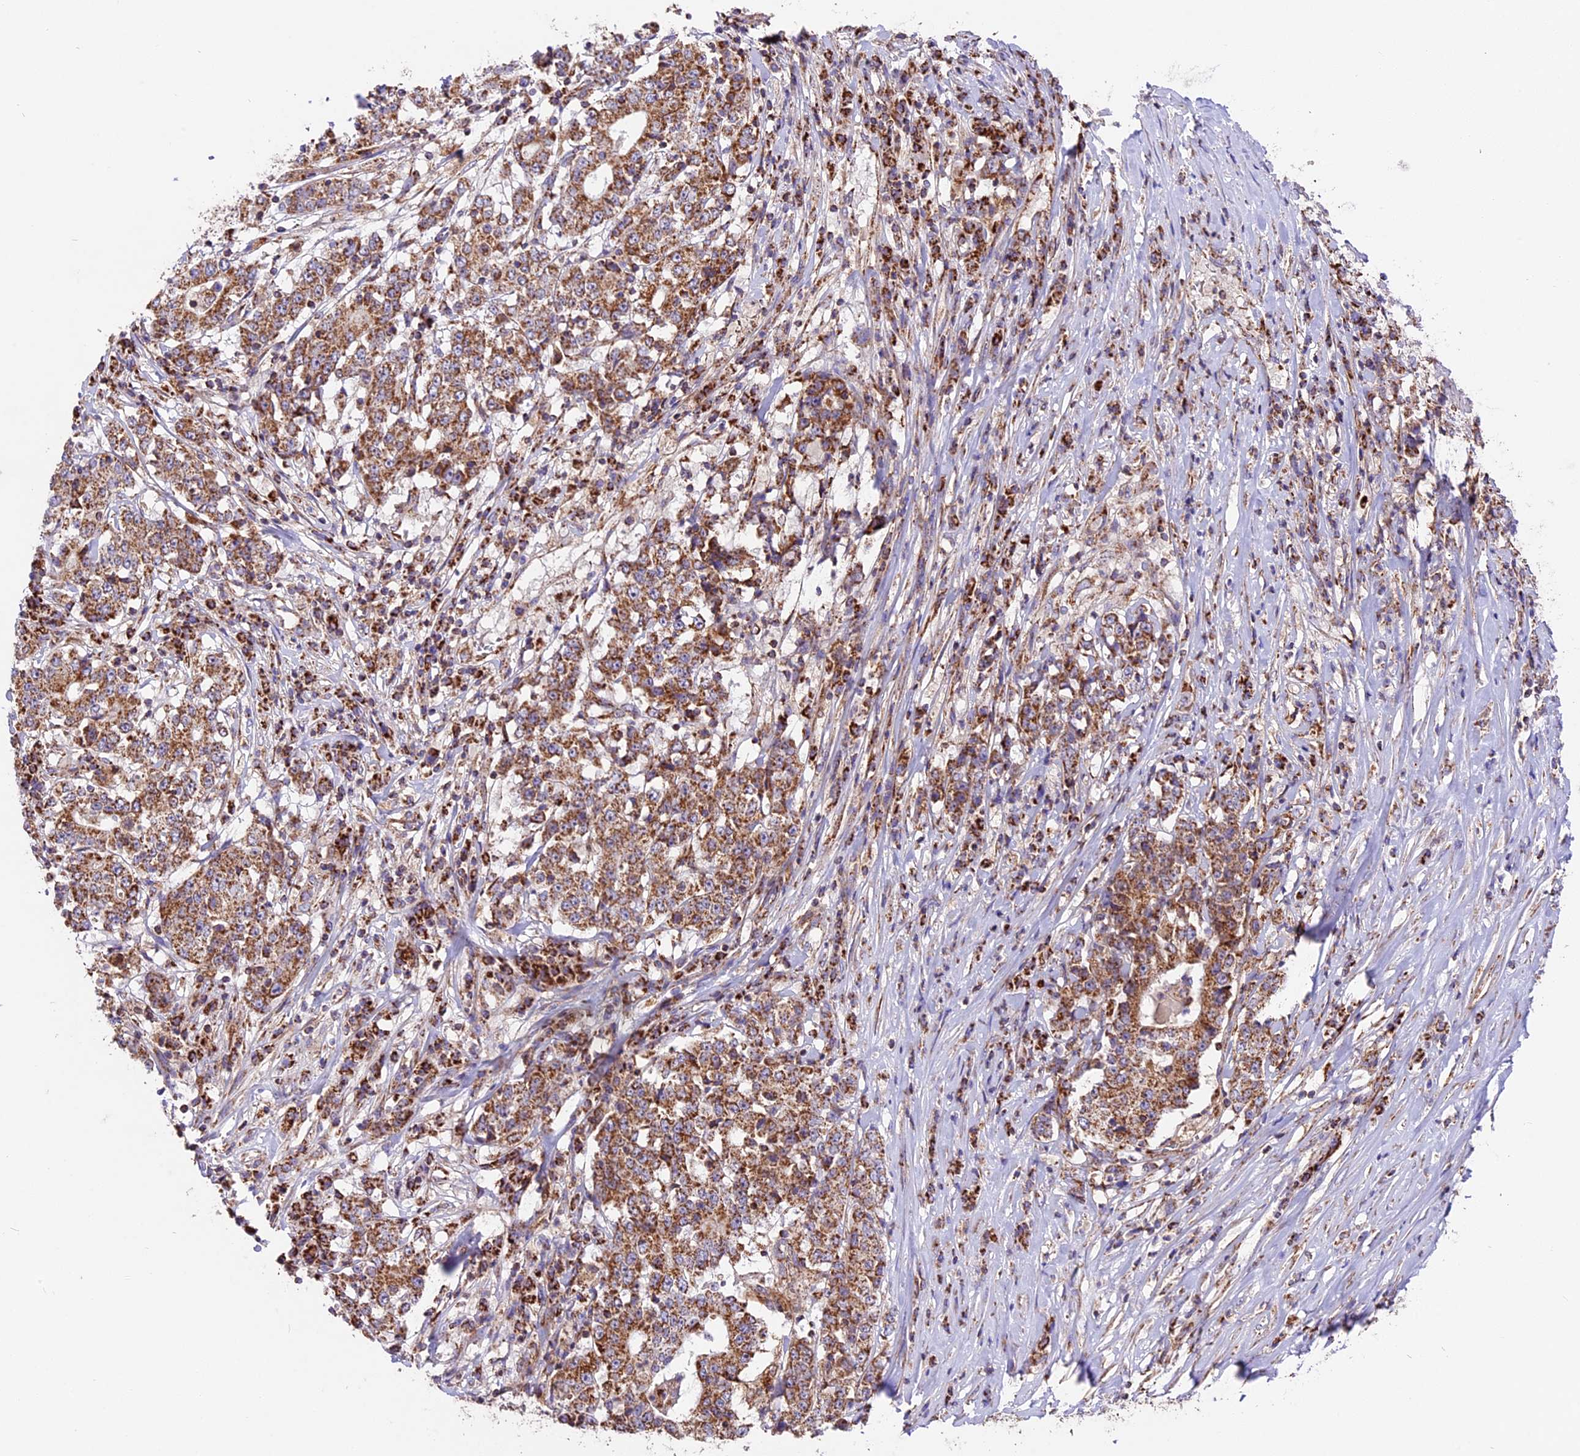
{"staining": {"intensity": "strong", "quantity": ">75%", "location": "cytoplasmic/membranous"}, "tissue": "stomach cancer", "cell_type": "Tumor cells", "image_type": "cancer", "snomed": [{"axis": "morphology", "description": "Adenocarcinoma, NOS"}, {"axis": "topography", "description": "Stomach"}], "caption": "A brown stain labels strong cytoplasmic/membranous staining of a protein in adenocarcinoma (stomach) tumor cells.", "gene": "NDUFA8", "patient": {"sex": "male", "age": 59}}